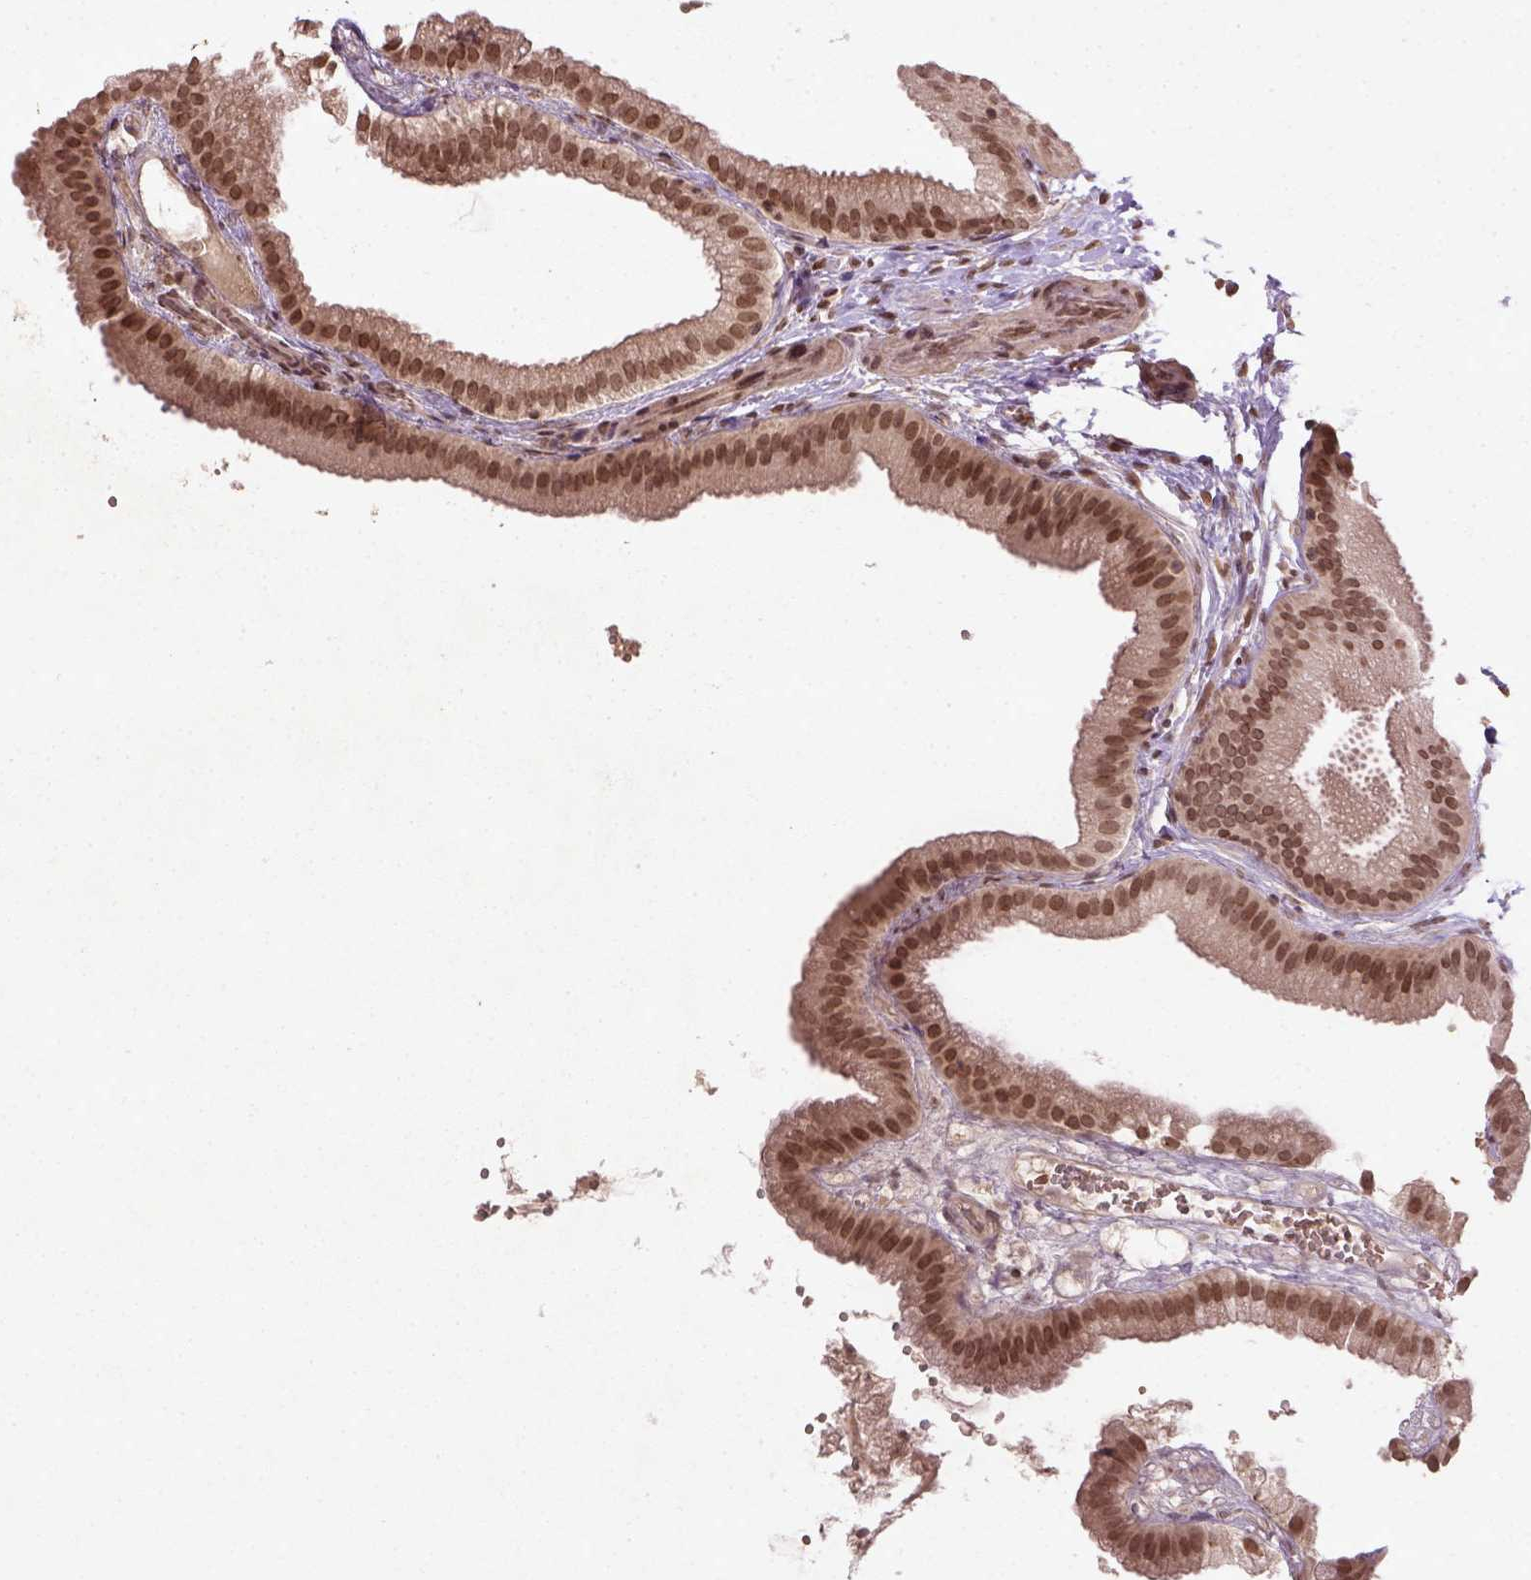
{"staining": {"intensity": "moderate", "quantity": ">75%", "location": "nuclear"}, "tissue": "gallbladder", "cell_type": "Glandular cells", "image_type": "normal", "snomed": [{"axis": "morphology", "description": "Normal tissue, NOS"}, {"axis": "topography", "description": "Gallbladder"}], "caption": "Immunohistochemical staining of unremarkable gallbladder exhibits moderate nuclear protein expression in approximately >75% of glandular cells. The staining was performed using DAB (3,3'-diaminobenzidine) to visualize the protein expression in brown, while the nuclei were stained in blue with hematoxylin (Magnification: 20x).", "gene": "BANF1", "patient": {"sex": "female", "age": 63}}